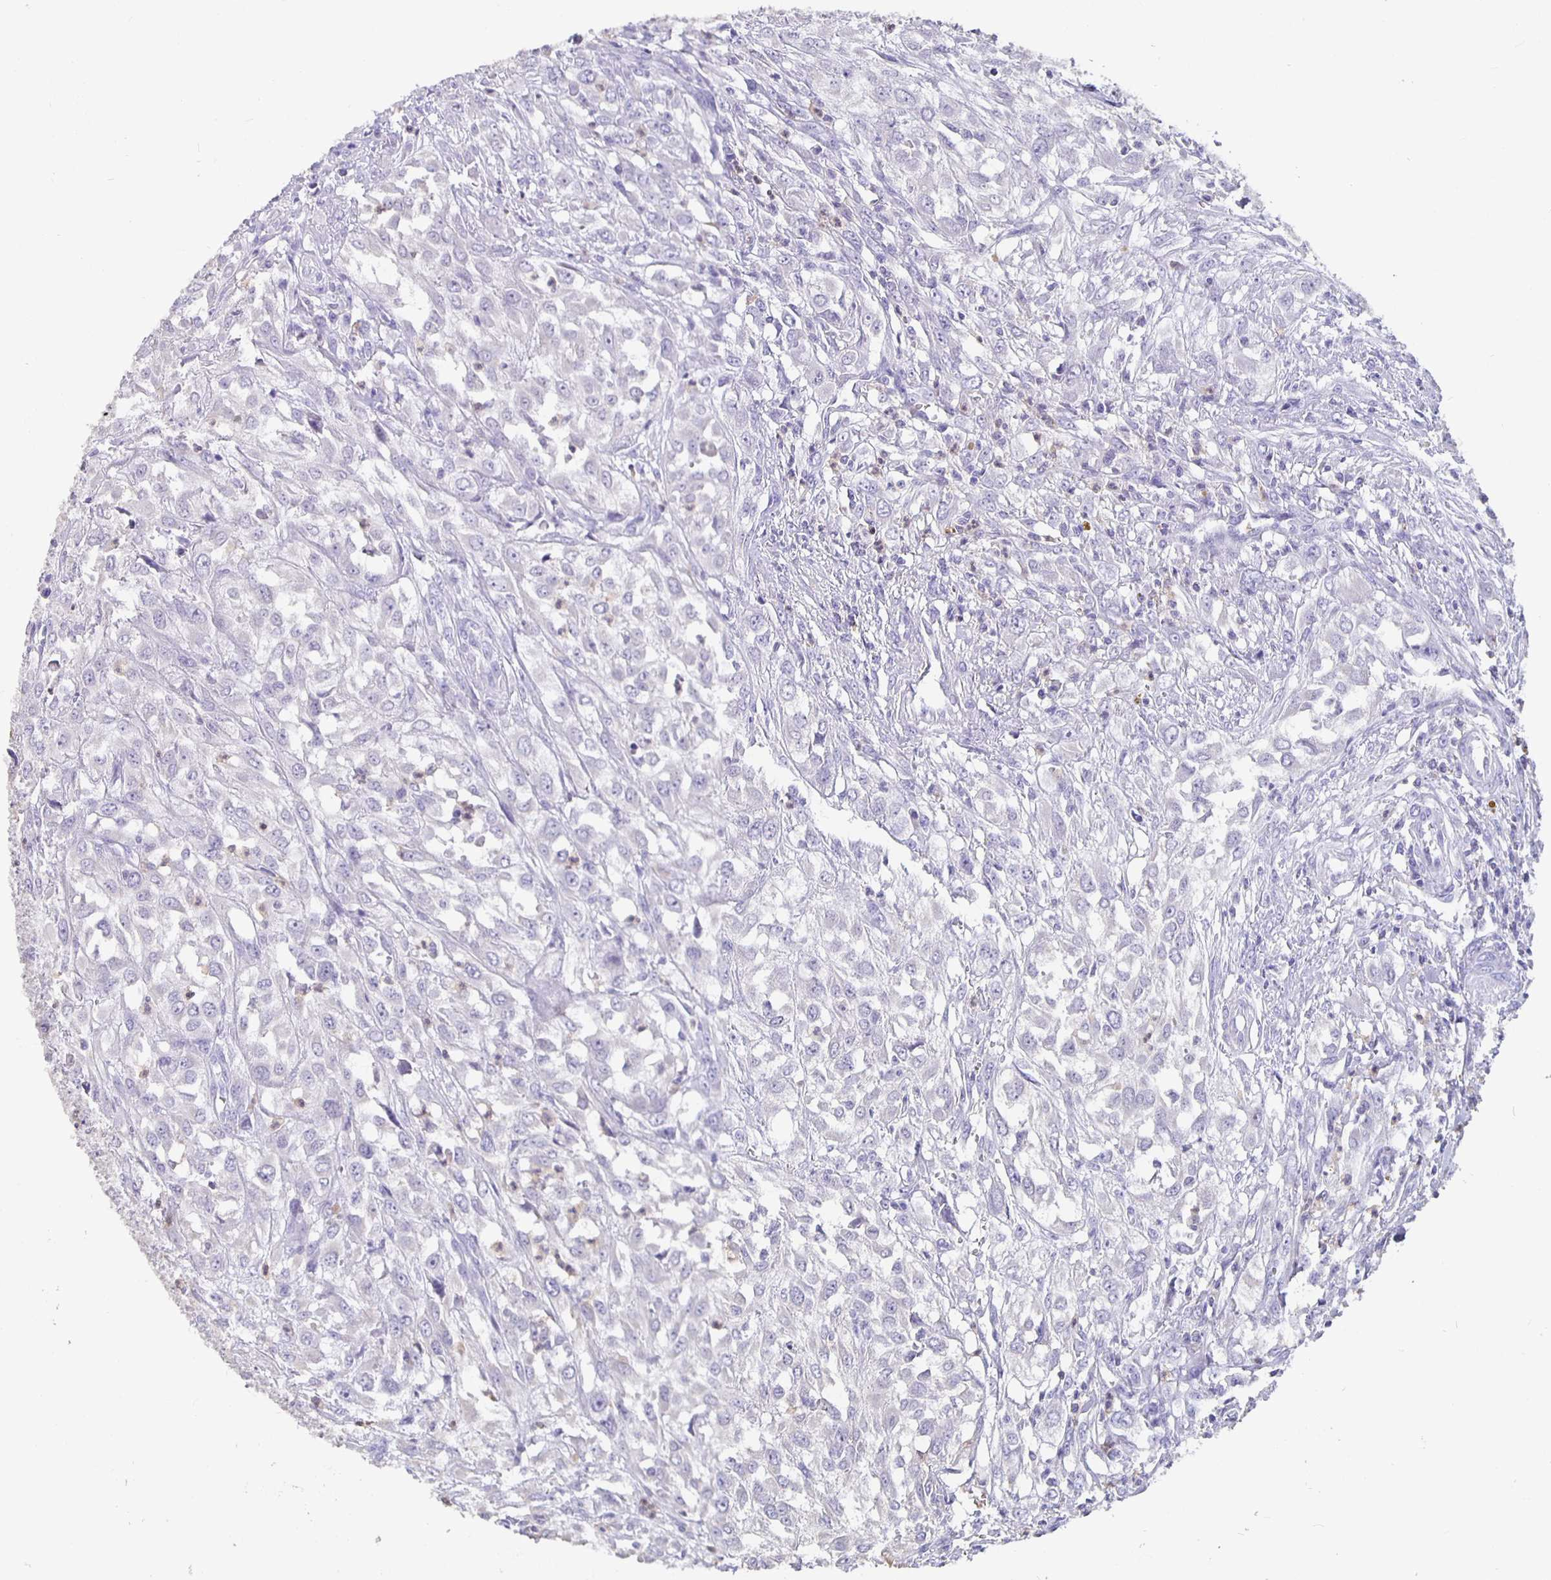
{"staining": {"intensity": "negative", "quantity": "none", "location": "none"}, "tissue": "urothelial cancer", "cell_type": "Tumor cells", "image_type": "cancer", "snomed": [{"axis": "morphology", "description": "Urothelial carcinoma, High grade"}, {"axis": "topography", "description": "Urinary bladder"}], "caption": "Histopathology image shows no significant protein staining in tumor cells of urothelial cancer.", "gene": "GPX4", "patient": {"sex": "male", "age": 67}}